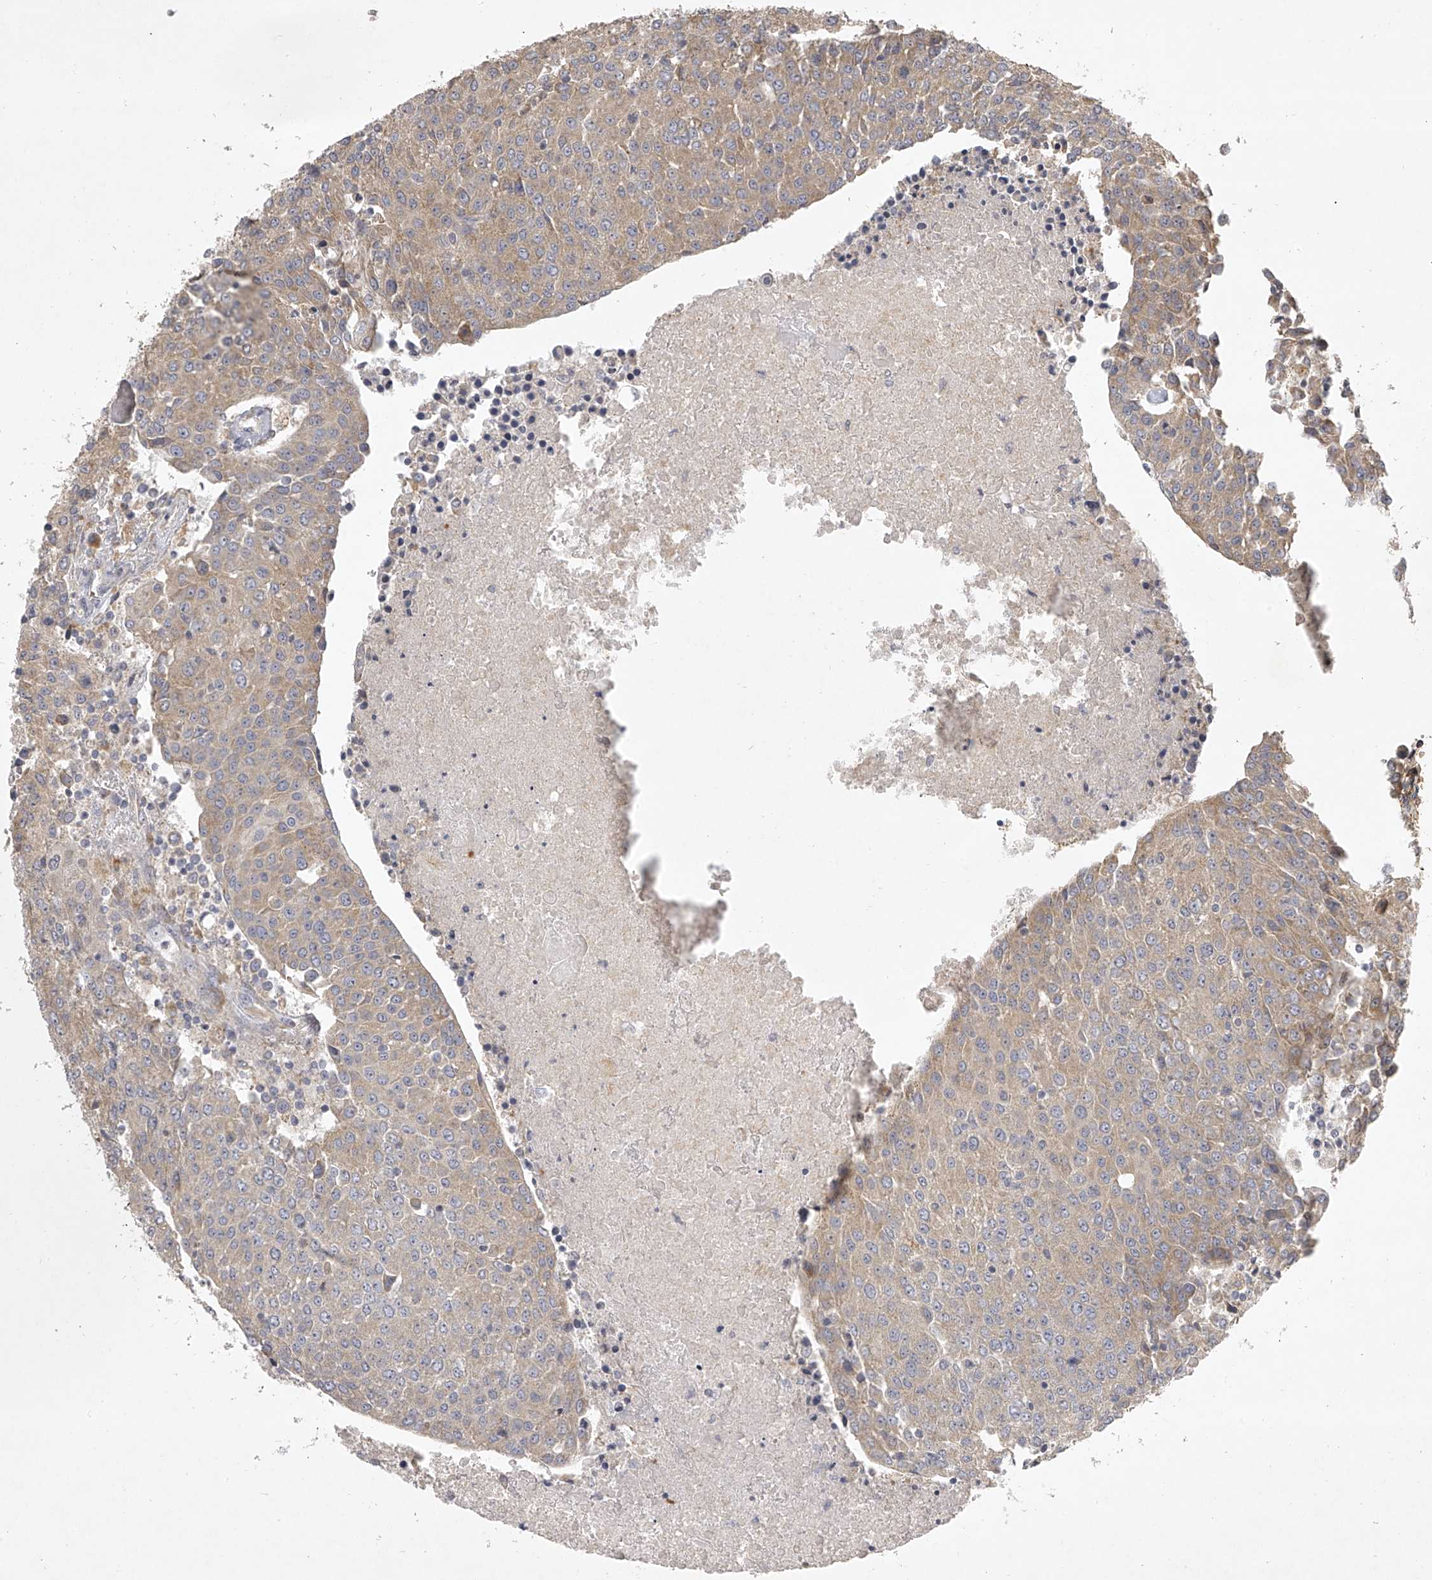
{"staining": {"intensity": "moderate", "quantity": "25%-75%", "location": "cytoplasmic/membranous"}, "tissue": "urothelial cancer", "cell_type": "Tumor cells", "image_type": "cancer", "snomed": [{"axis": "morphology", "description": "Urothelial carcinoma, High grade"}, {"axis": "topography", "description": "Urinary bladder"}], "caption": "Immunohistochemistry (IHC) of urothelial cancer demonstrates medium levels of moderate cytoplasmic/membranous positivity in about 25%-75% of tumor cells.", "gene": "DOCK9", "patient": {"sex": "female", "age": 85}}